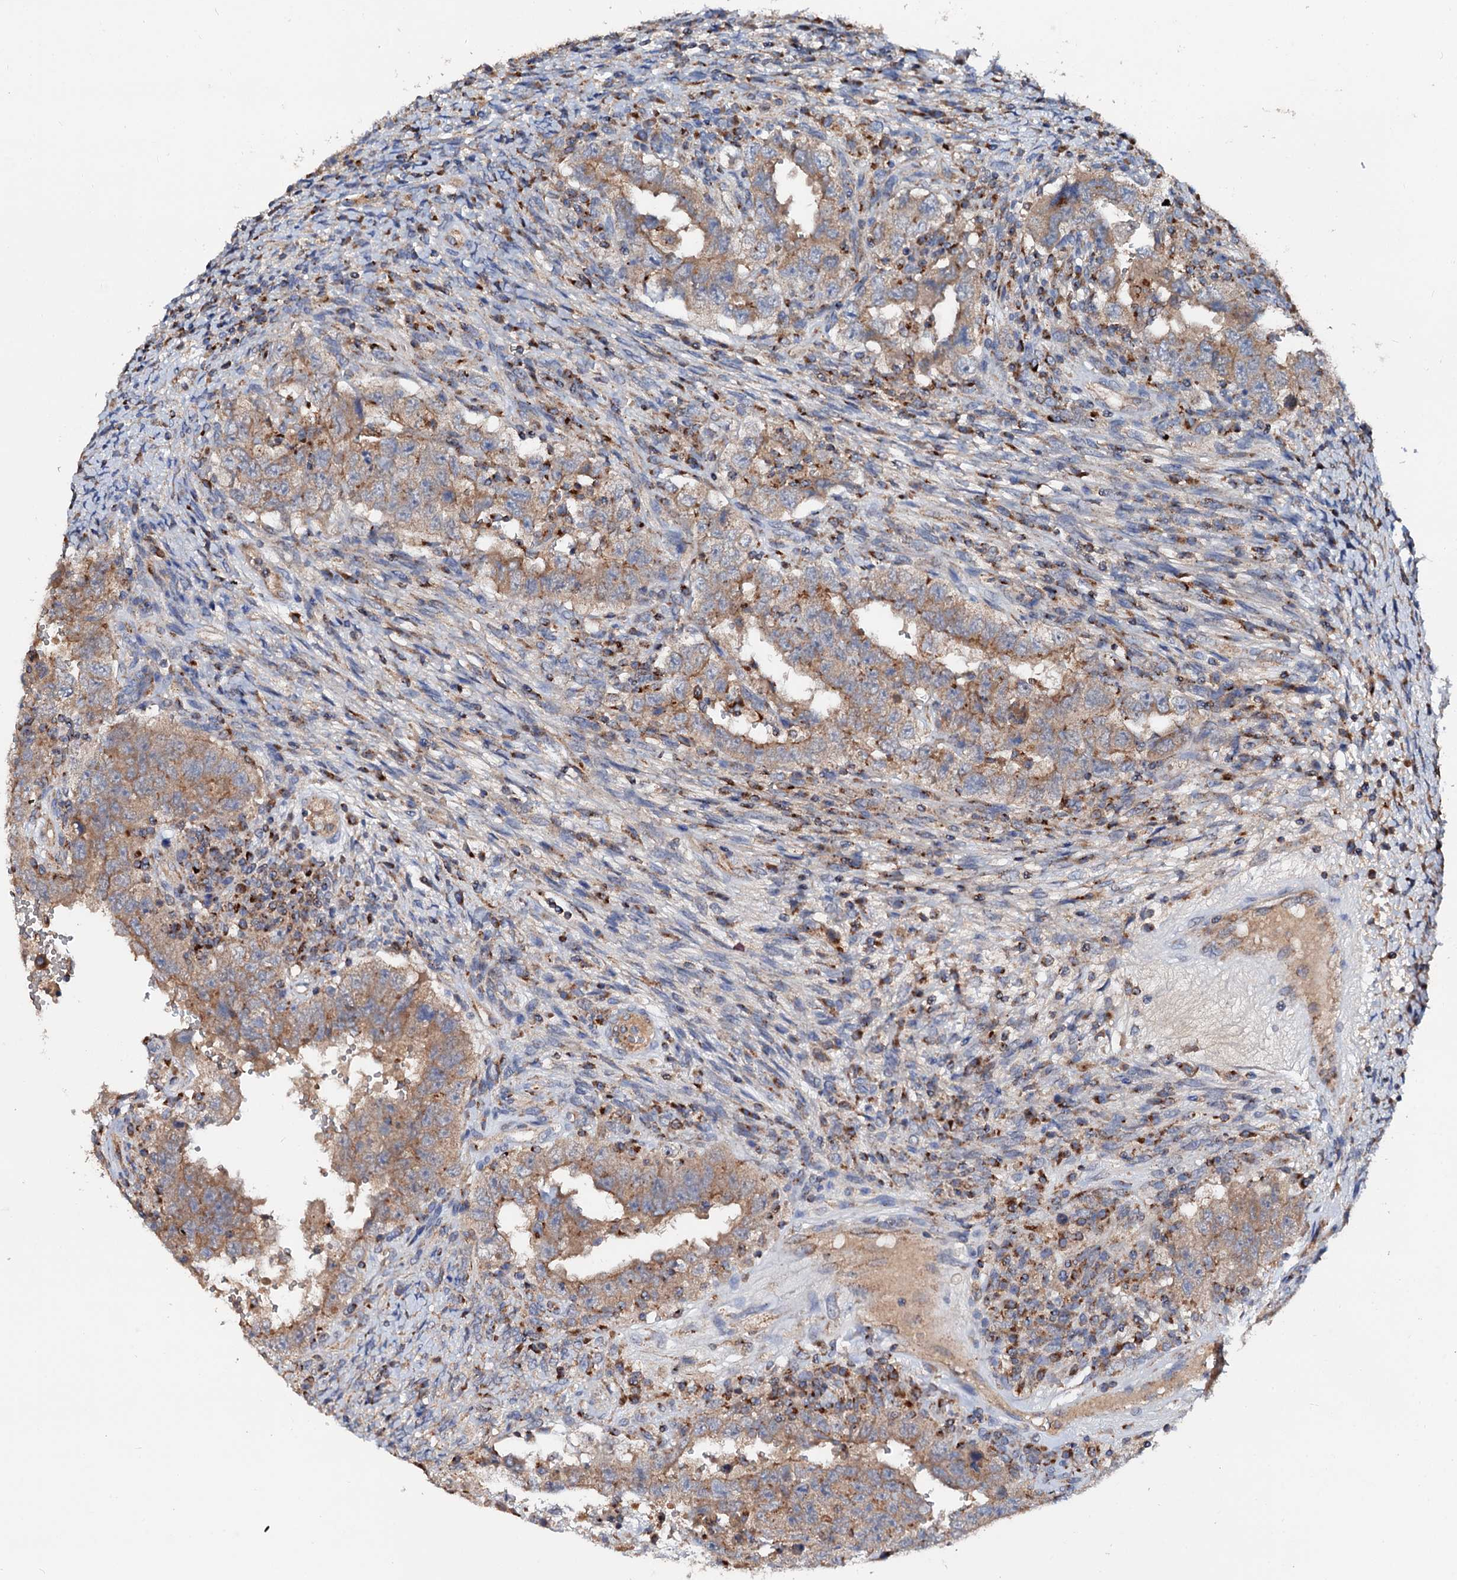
{"staining": {"intensity": "moderate", "quantity": ">75%", "location": "cytoplasmic/membranous"}, "tissue": "testis cancer", "cell_type": "Tumor cells", "image_type": "cancer", "snomed": [{"axis": "morphology", "description": "Carcinoma, Embryonal, NOS"}, {"axis": "topography", "description": "Testis"}], "caption": "Testis cancer (embryonal carcinoma) stained with a protein marker displays moderate staining in tumor cells.", "gene": "ST3GAL1", "patient": {"sex": "male", "age": 26}}